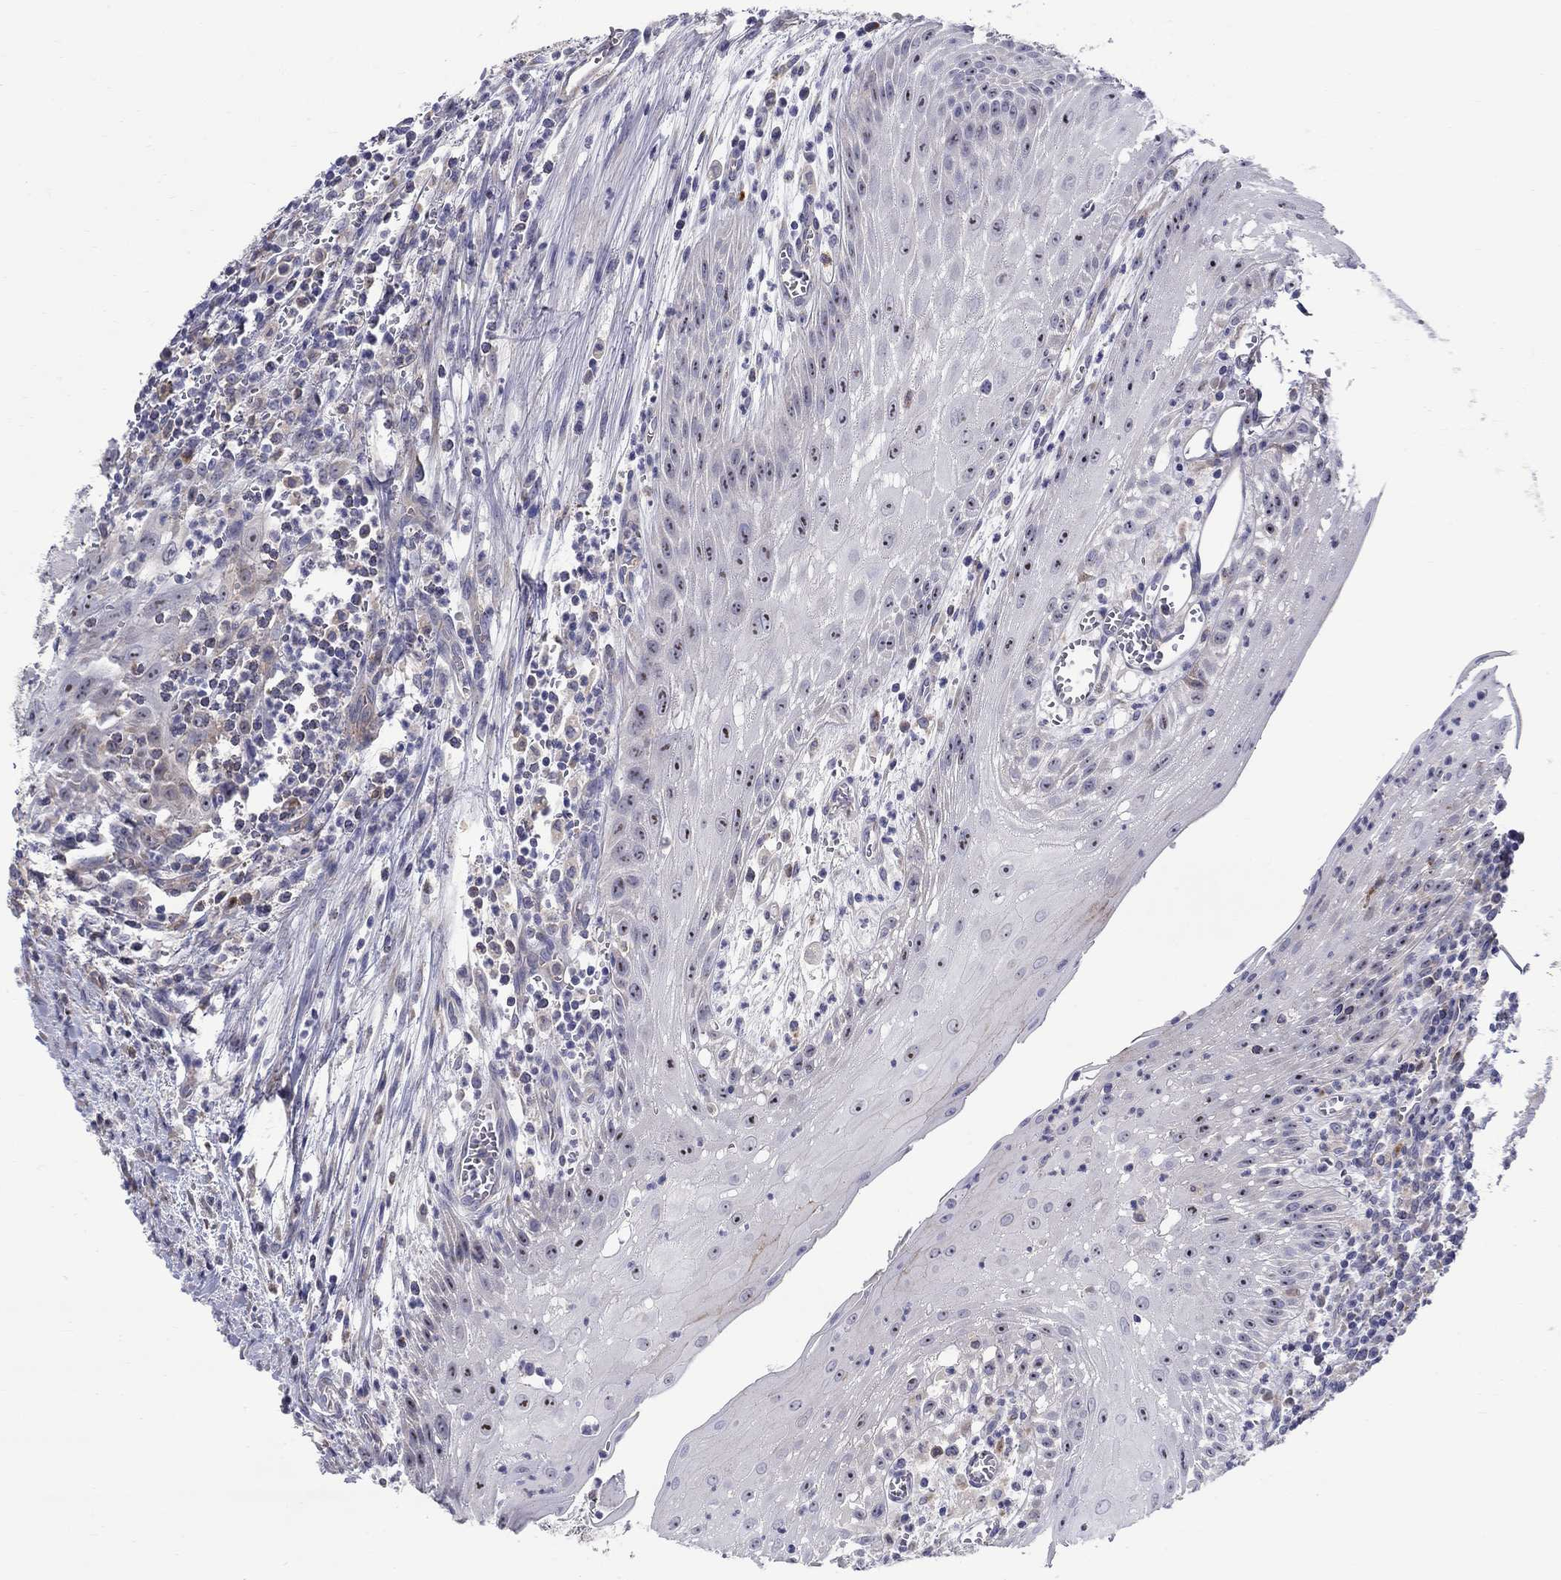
{"staining": {"intensity": "moderate", "quantity": "25%-75%", "location": "nuclear"}, "tissue": "head and neck cancer", "cell_type": "Tumor cells", "image_type": "cancer", "snomed": [{"axis": "morphology", "description": "Squamous cell carcinoma, NOS"}, {"axis": "topography", "description": "Oral tissue"}, {"axis": "topography", "description": "Head-Neck"}], "caption": "Protein staining displays moderate nuclear positivity in about 25%-75% of tumor cells in head and neck squamous cell carcinoma.", "gene": "QRFPR", "patient": {"sex": "male", "age": 58}}